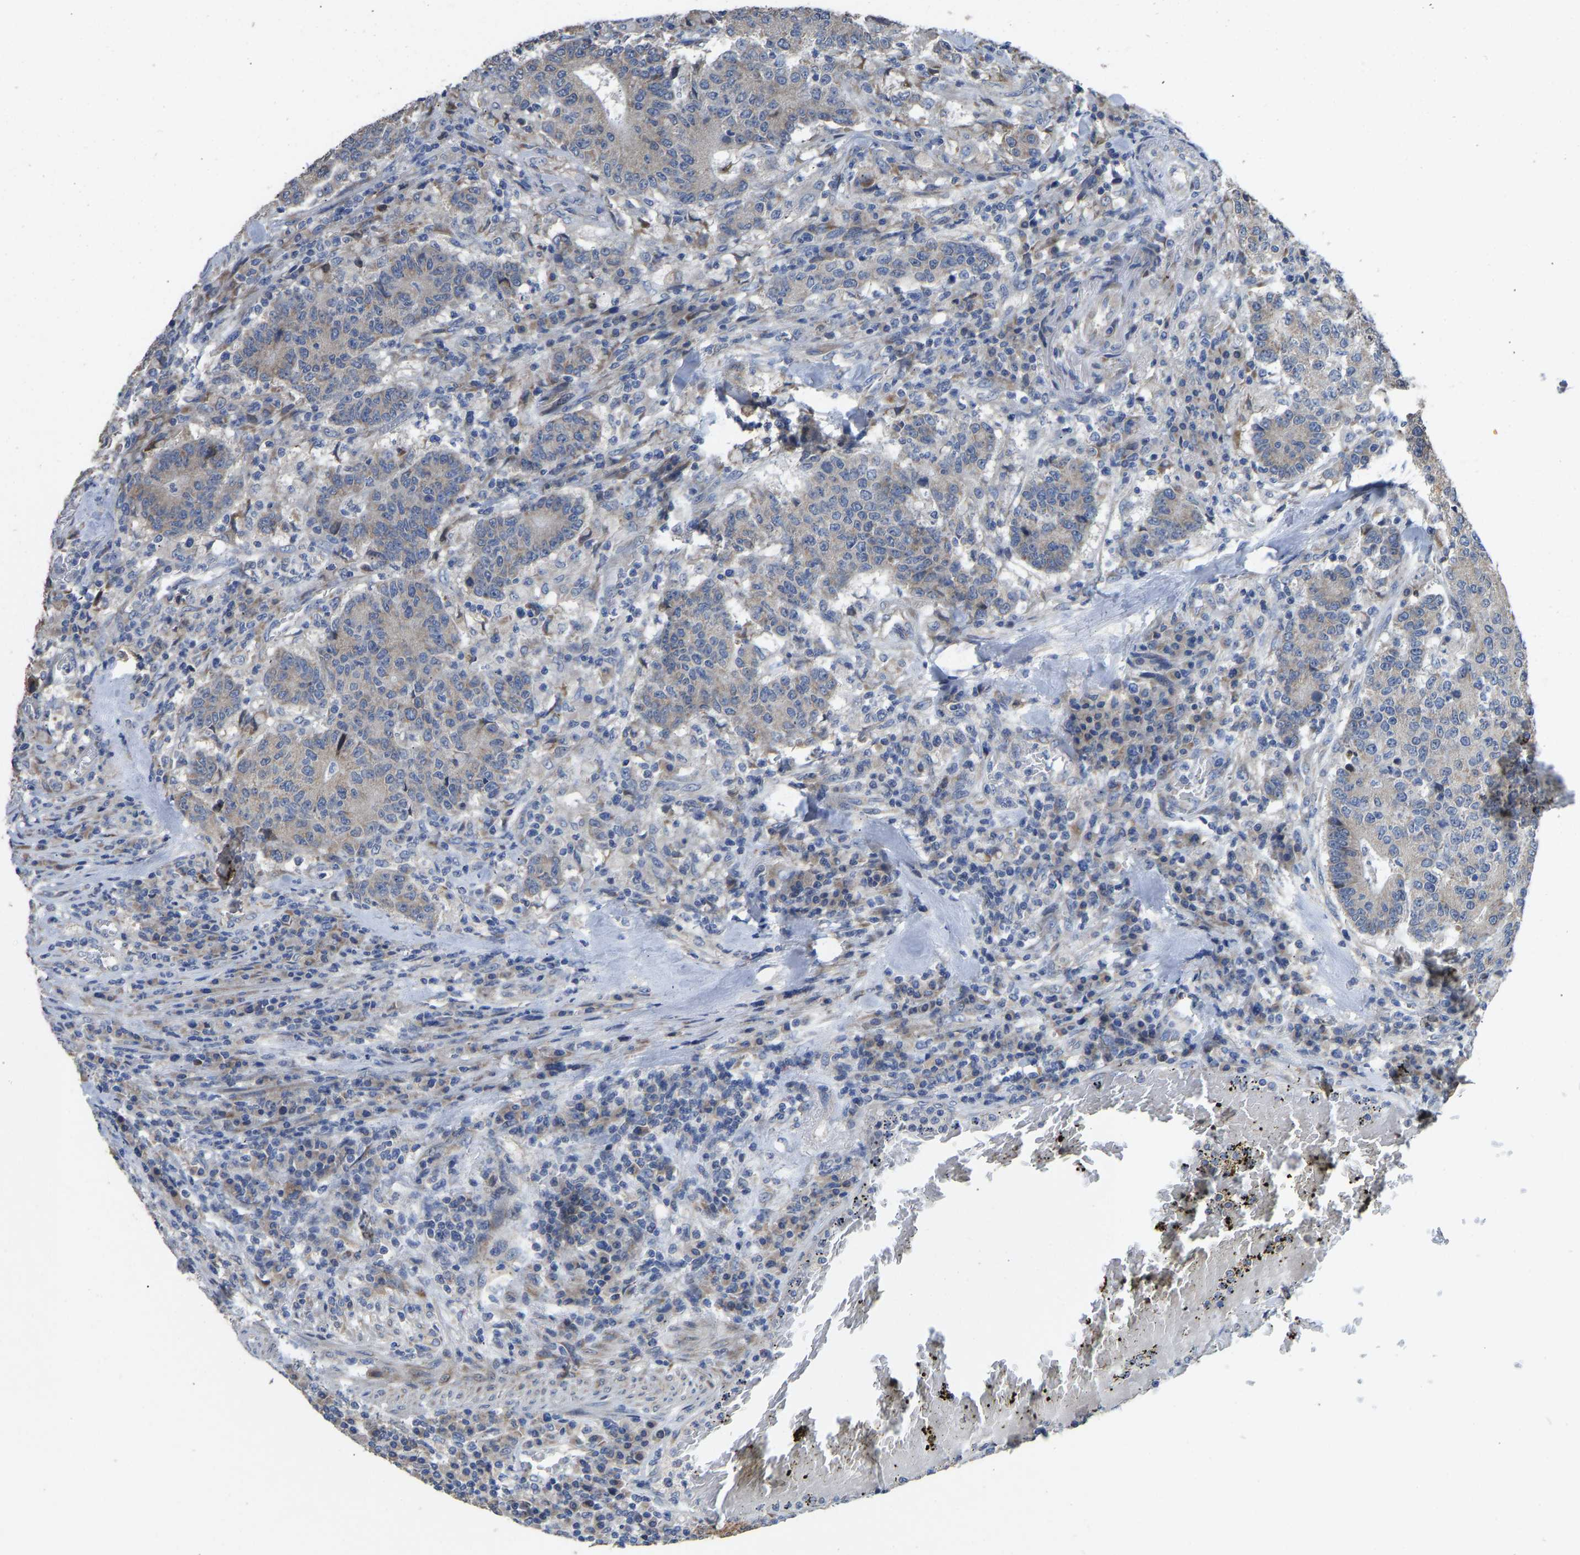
{"staining": {"intensity": "weak", "quantity": "<25%", "location": "cytoplasmic/membranous"}, "tissue": "colorectal cancer", "cell_type": "Tumor cells", "image_type": "cancer", "snomed": [{"axis": "morphology", "description": "Normal tissue, NOS"}, {"axis": "morphology", "description": "Adenocarcinoma, NOS"}, {"axis": "topography", "description": "Colon"}], "caption": "Colorectal cancer was stained to show a protein in brown. There is no significant positivity in tumor cells.", "gene": "TMEM150A", "patient": {"sex": "female", "age": 75}}